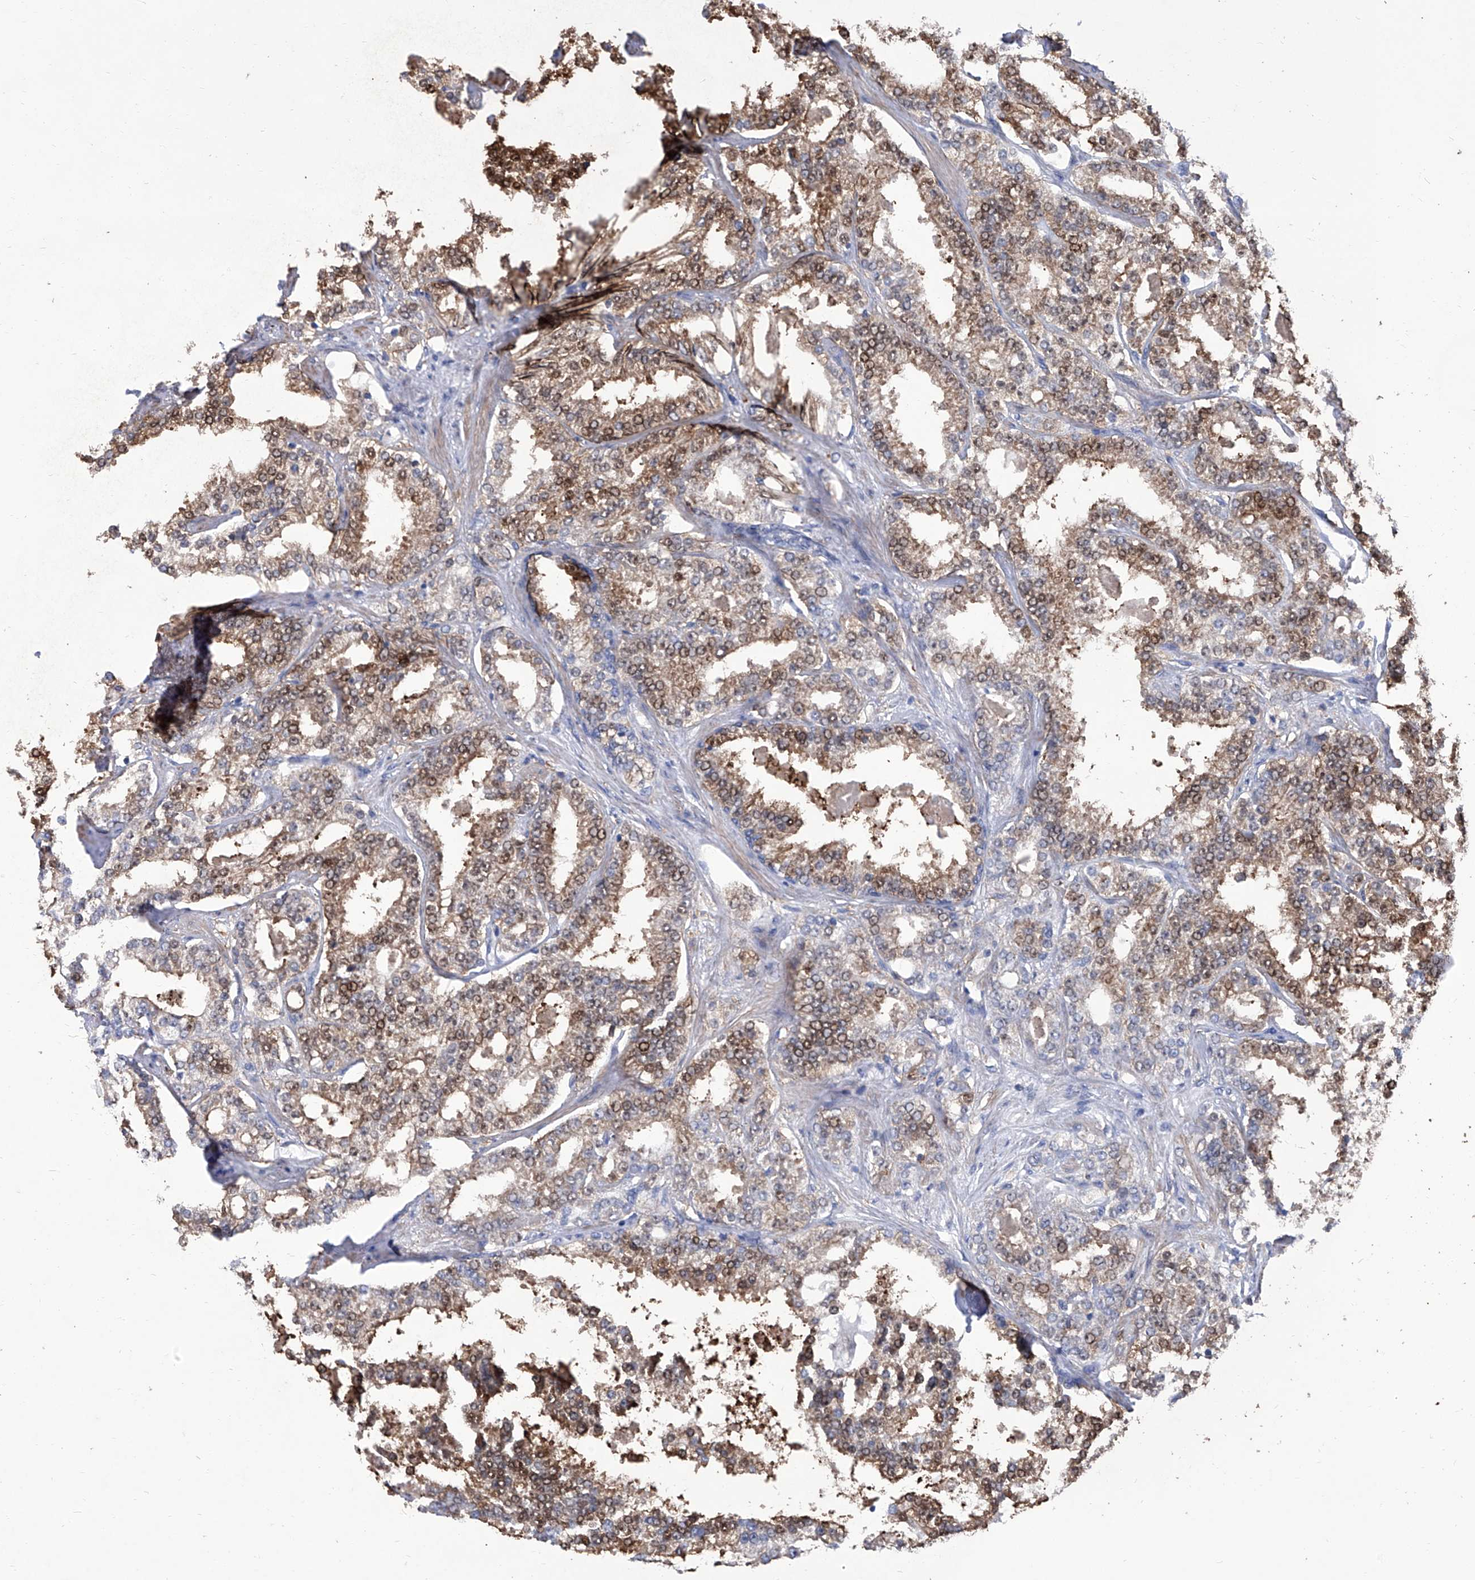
{"staining": {"intensity": "moderate", "quantity": ">75%", "location": "cytoplasmic/membranous,nuclear"}, "tissue": "prostate cancer", "cell_type": "Tumor cells", "image_type": "cancer", "snomed": [{"axis": "morphology", "description": "Normal tissue, NOS"}, {"axis": "morphology", "description": "Adenocarcinoma, High grade"}, {"axis": "topography", "description": "Prostate"}], "caption": "There is medium levels of moderate cytoplasmic/membranous and nuclear expression in tumor cells of prostate adenocarcinoma (high-grade), as demonstrated by immunohistochemical staining (brown color).", "gene": "SMS", "patient": {"sex": "male", "age": 83}}